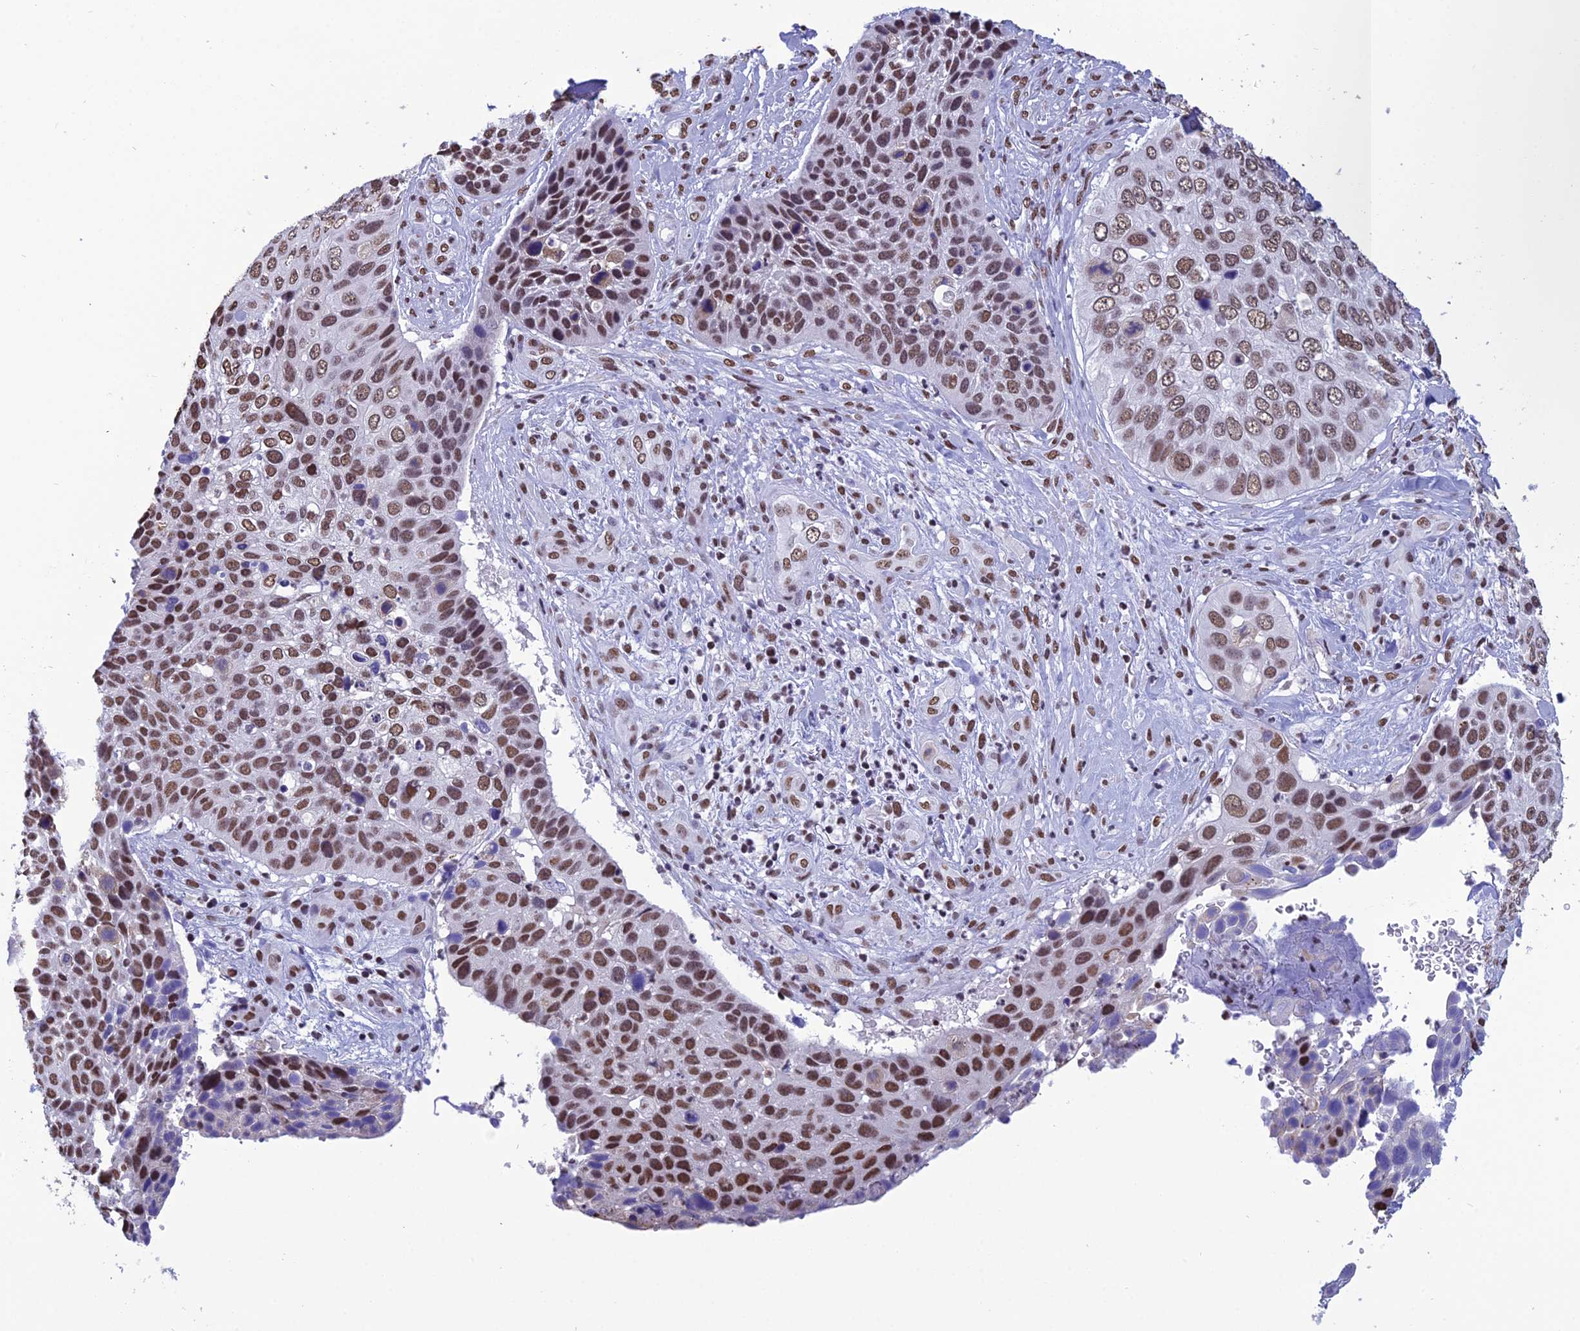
{"staining": {"intensity": "moderate", "quantity": ">75%", "location": "nuclear"}, "tissue": "skin cancer", "cell_type": "Tumor cells", "image_type": "cancer", "snomed": [{"axis": "morphology", "description": "Basal cell carcinoma"}, {"axis": "topography", "description": "Skin"}], "caption": "Protein expression analysis of human skin cancer (basal cell carcinoma) reveals moderate nuclear staining in about >75% of tumor cells.", "gene": "PRAMEF12", "patient": {"sex": "female", "age": 74}}